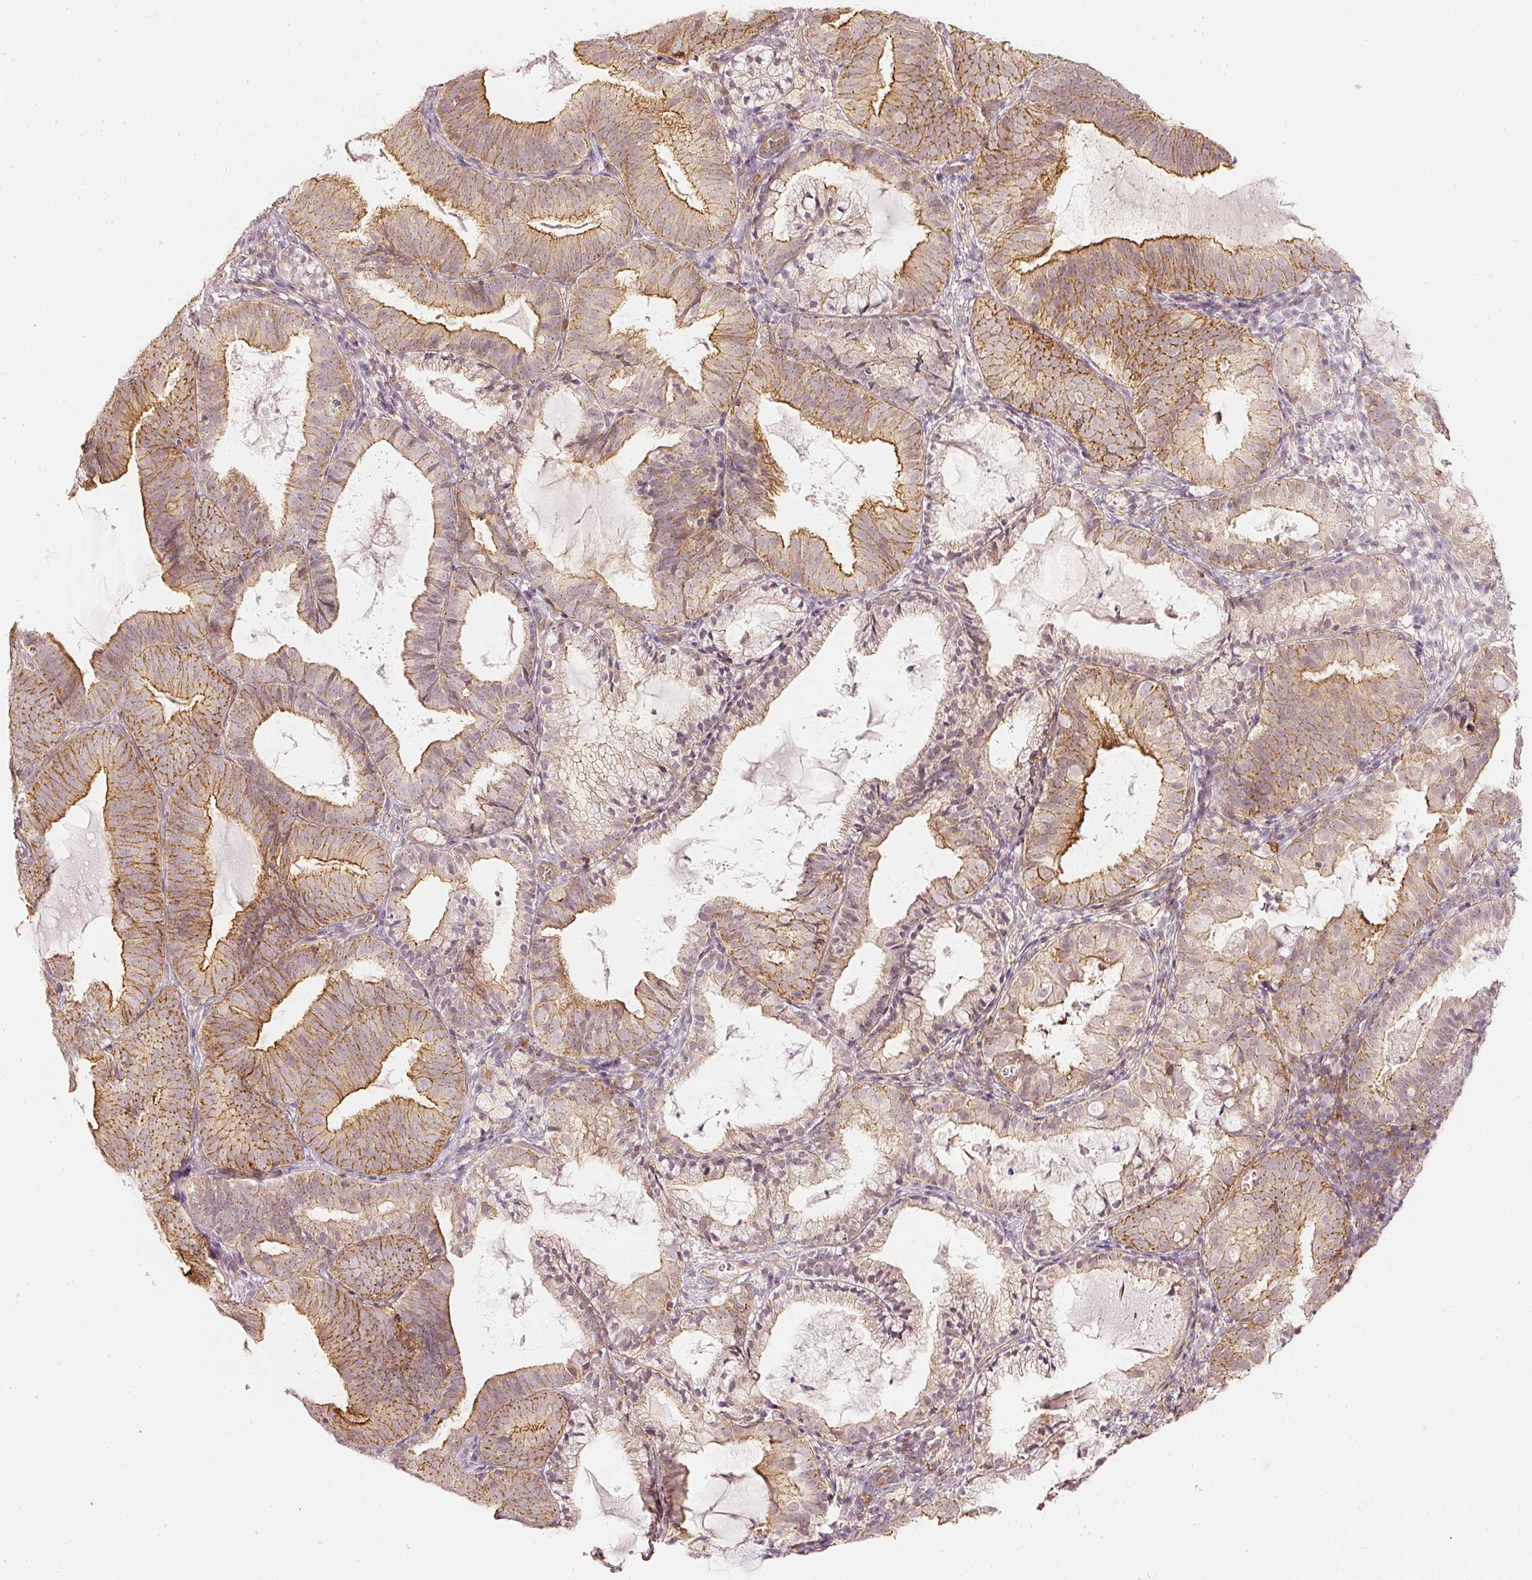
{"staining": {"intensity": "moderate", "quantity": "25%-75%", "location": "cytoplasmic/membranous"}, "tissue": "endometrial cancer", "cell_type": "Tumor cells", "image_type": "cancer", "snomed": [{"axis": "morphology", "description": "Adenocarcinoma, NOS"}, {"axis": "topography", "description": "Endometrium"}], "caption": "Protein staining exhibits moderate cytoplasmic/membranous staining in approximately 25%-75% of tumor cells in endometrial adenocarcinoma.", "gene": "DRD2", "patient": {"sex": "female", "age": 80}}